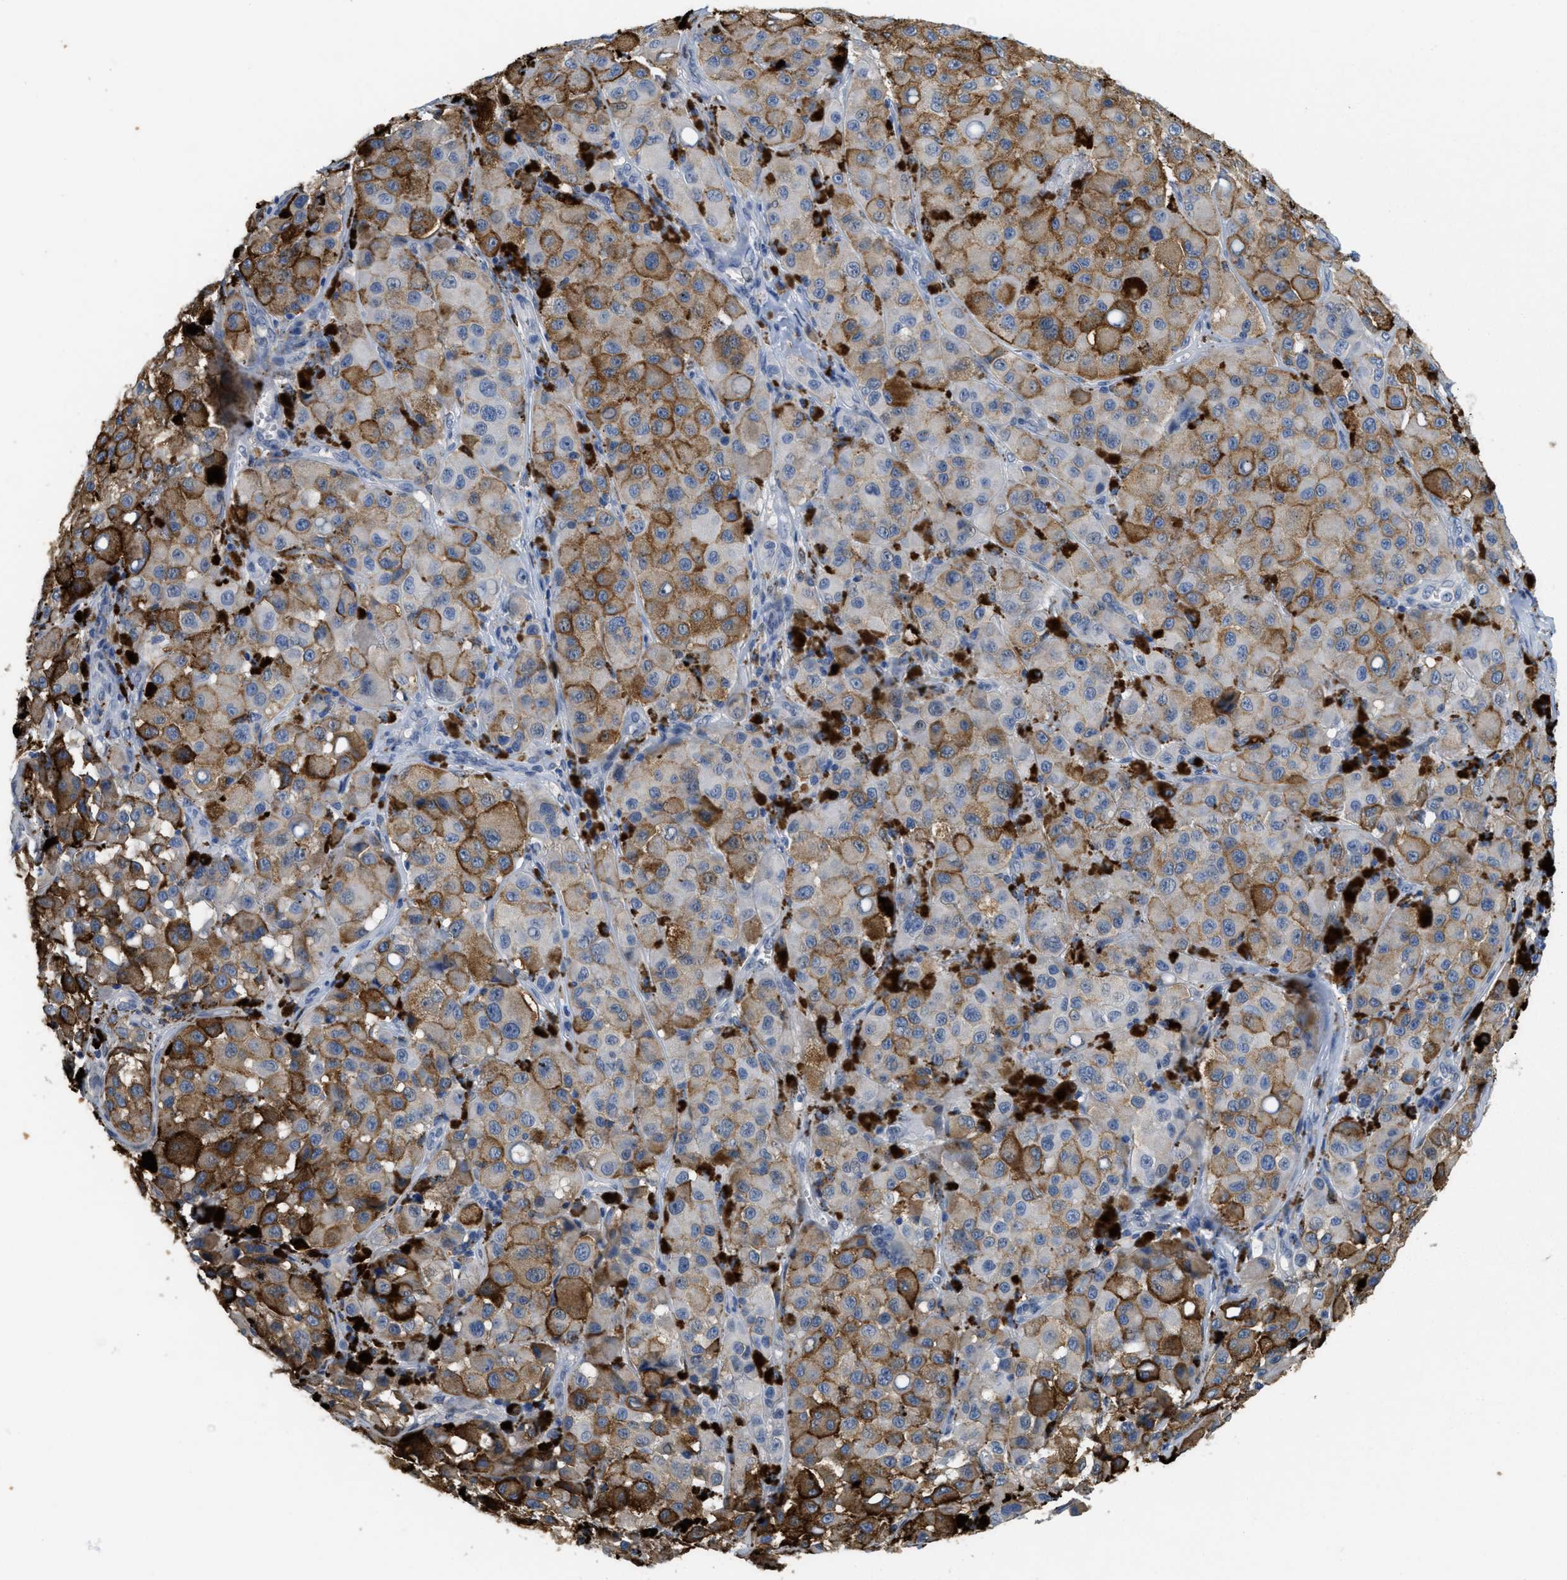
{"staining": {"intensity": "moderate", "quantity": "25%-75%", "location": "cytoplasmic/membranous"}, "tissue": "melanoma", "cell_type": "Tumor cells", "image_type": "cancer", "snomed": [{"axis": "morphology", "description": "Malignant melanoma, NOS"}, {"axis": "topography", "description": "Skin"}], "caption": "This photomicrograph demonstrates malignant melanoma stained with IHC to label a protein in brown. The cytoplasmic/membranous of tumor cells show moderate positivity for the protein. Nuclei are counter-stained blue.", "gene": "BMPR2", "patient": {"sex": "male", "age": 84}}